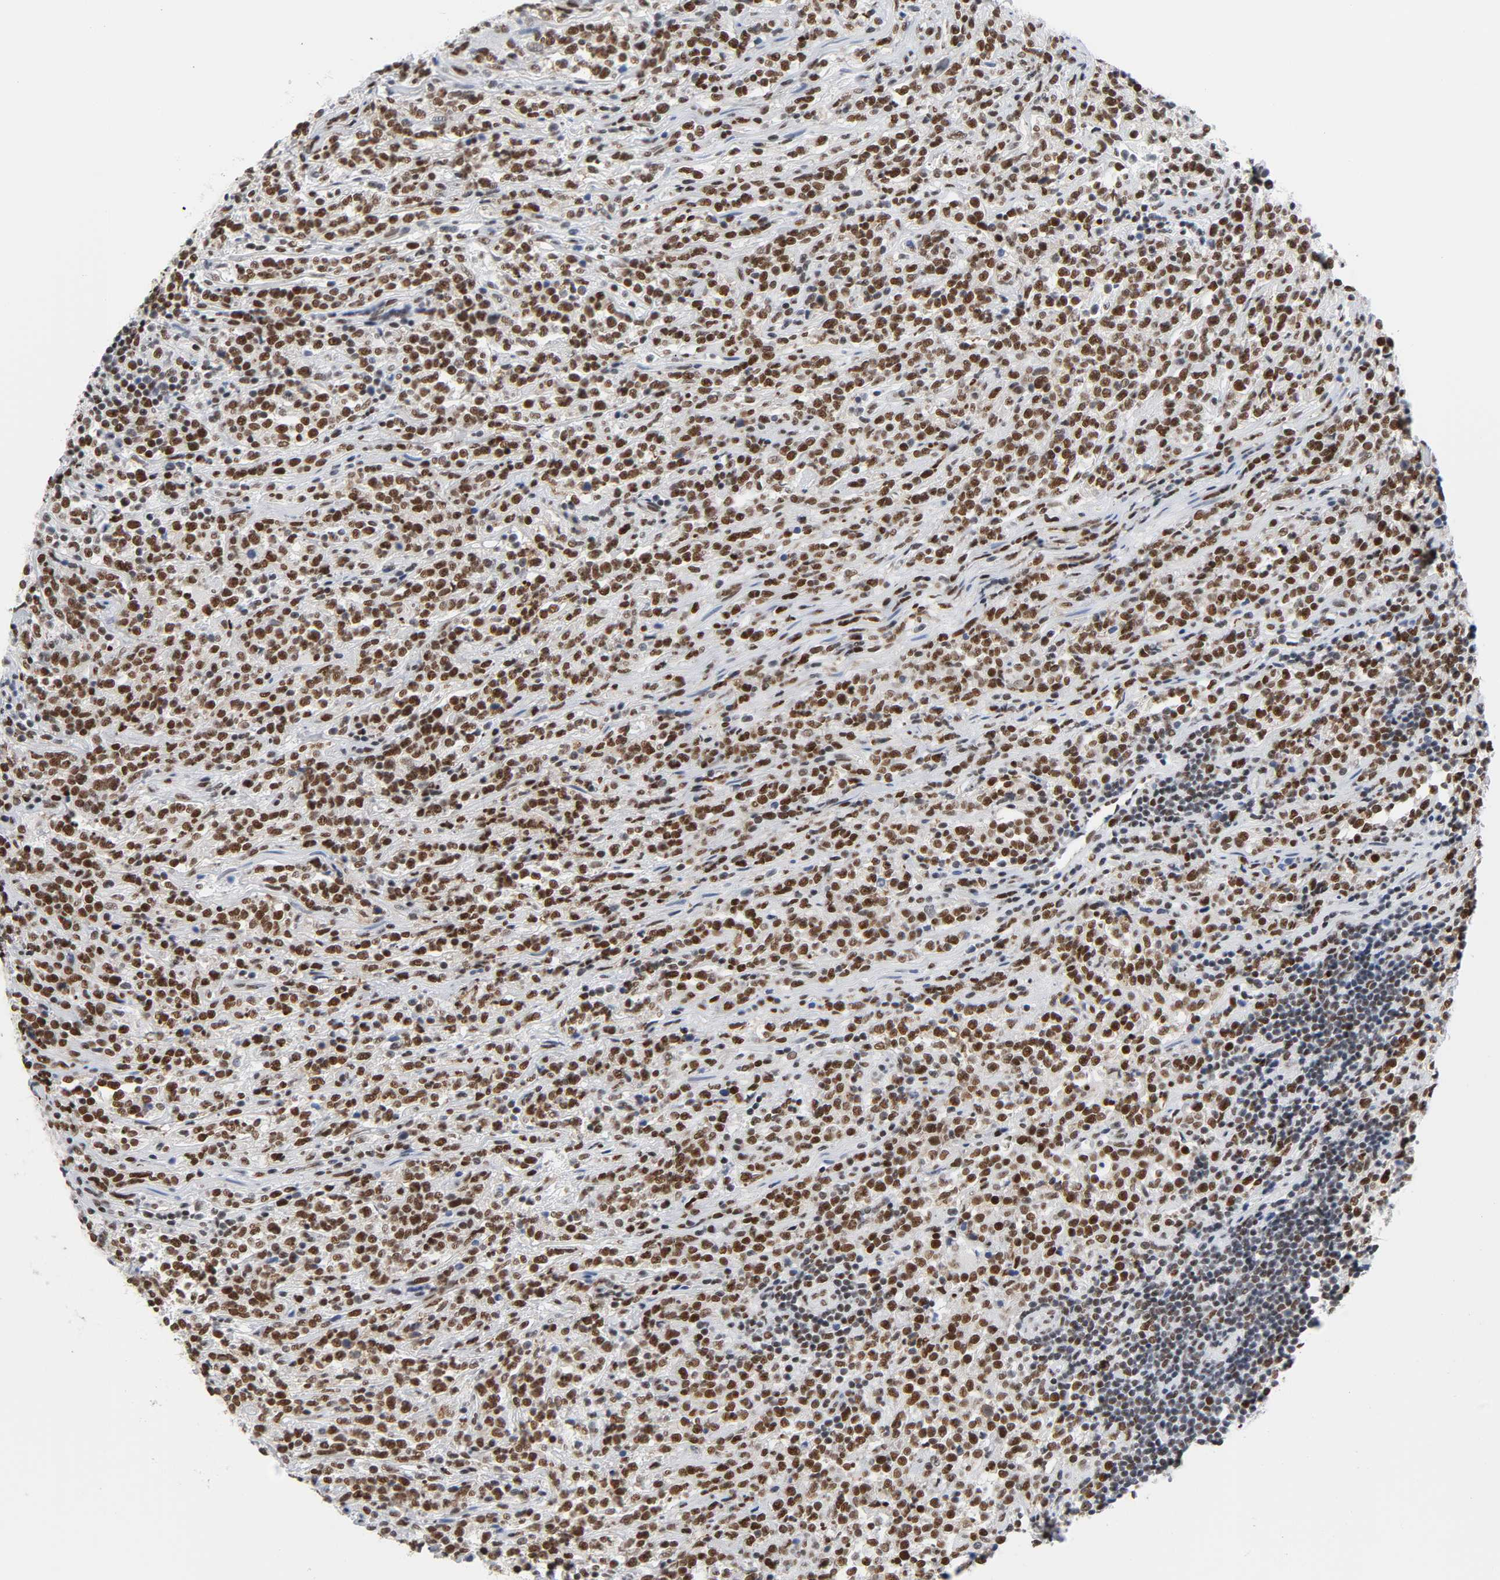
{"staining": {"intensity": "strong", "quantity": ">75%", "location": "nuclear"}, "tissue": "lymphoma", "cell_type": "Tumor cells", "image_type": "cancer", "snomed": [{"axis": "morphology", "description": "Malignant lymphoma, non-Hodgkin's type, High grade"}, {"axis": "topography", "description": "Soft tissue"}], "caption": "Tumor cells display high levels of strong nuclear expression in about >75% of cells in human lymphoma.", "gene": "CSTF2", "patient": {"sex": "male", "age": 18}}